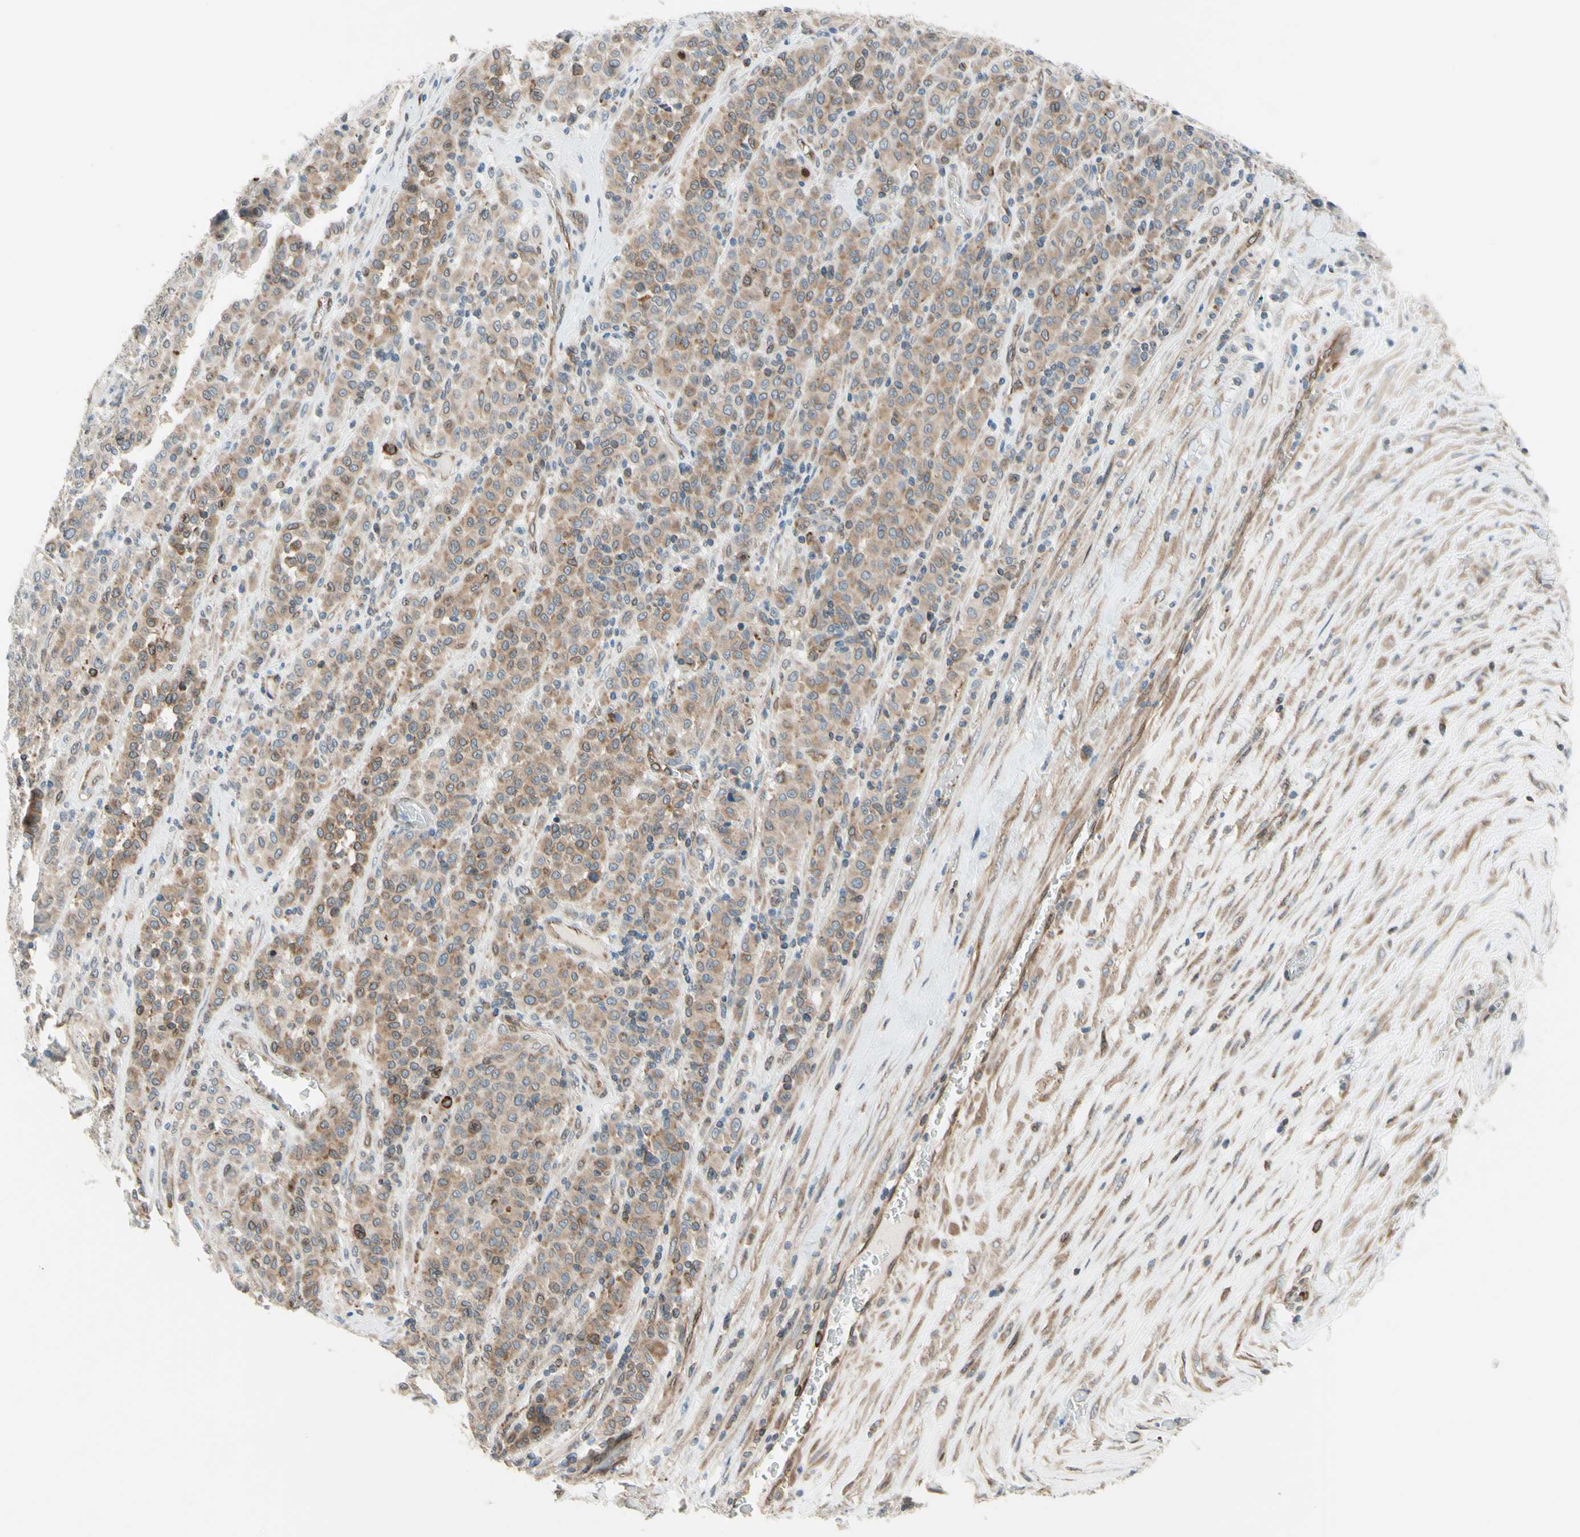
{"staining": {"intensity": "moderate", "quantity": ">75%", "location": "cytoplasmic/membranous"}, "tissue": "melanoma", "cell_type": "Tumor cells", "image_type": "cancer", "snomed": [{"axis": "morphology", "description": "Malignant melanoma, Metastatic site"}, {"axis": "topography", "description": "Pancreas"}], "caption": "Tumor cells demonstrate medium levels of moderate cytoplasmic/membranous positivity in approximately >75% of cells in melanoma. (DAB (3,3'-diaminobenzidine) IHC with brightfield microscopy, high magnification).", "gene": "TRAF2", "patient": {"sex": "female", "age": 30}}